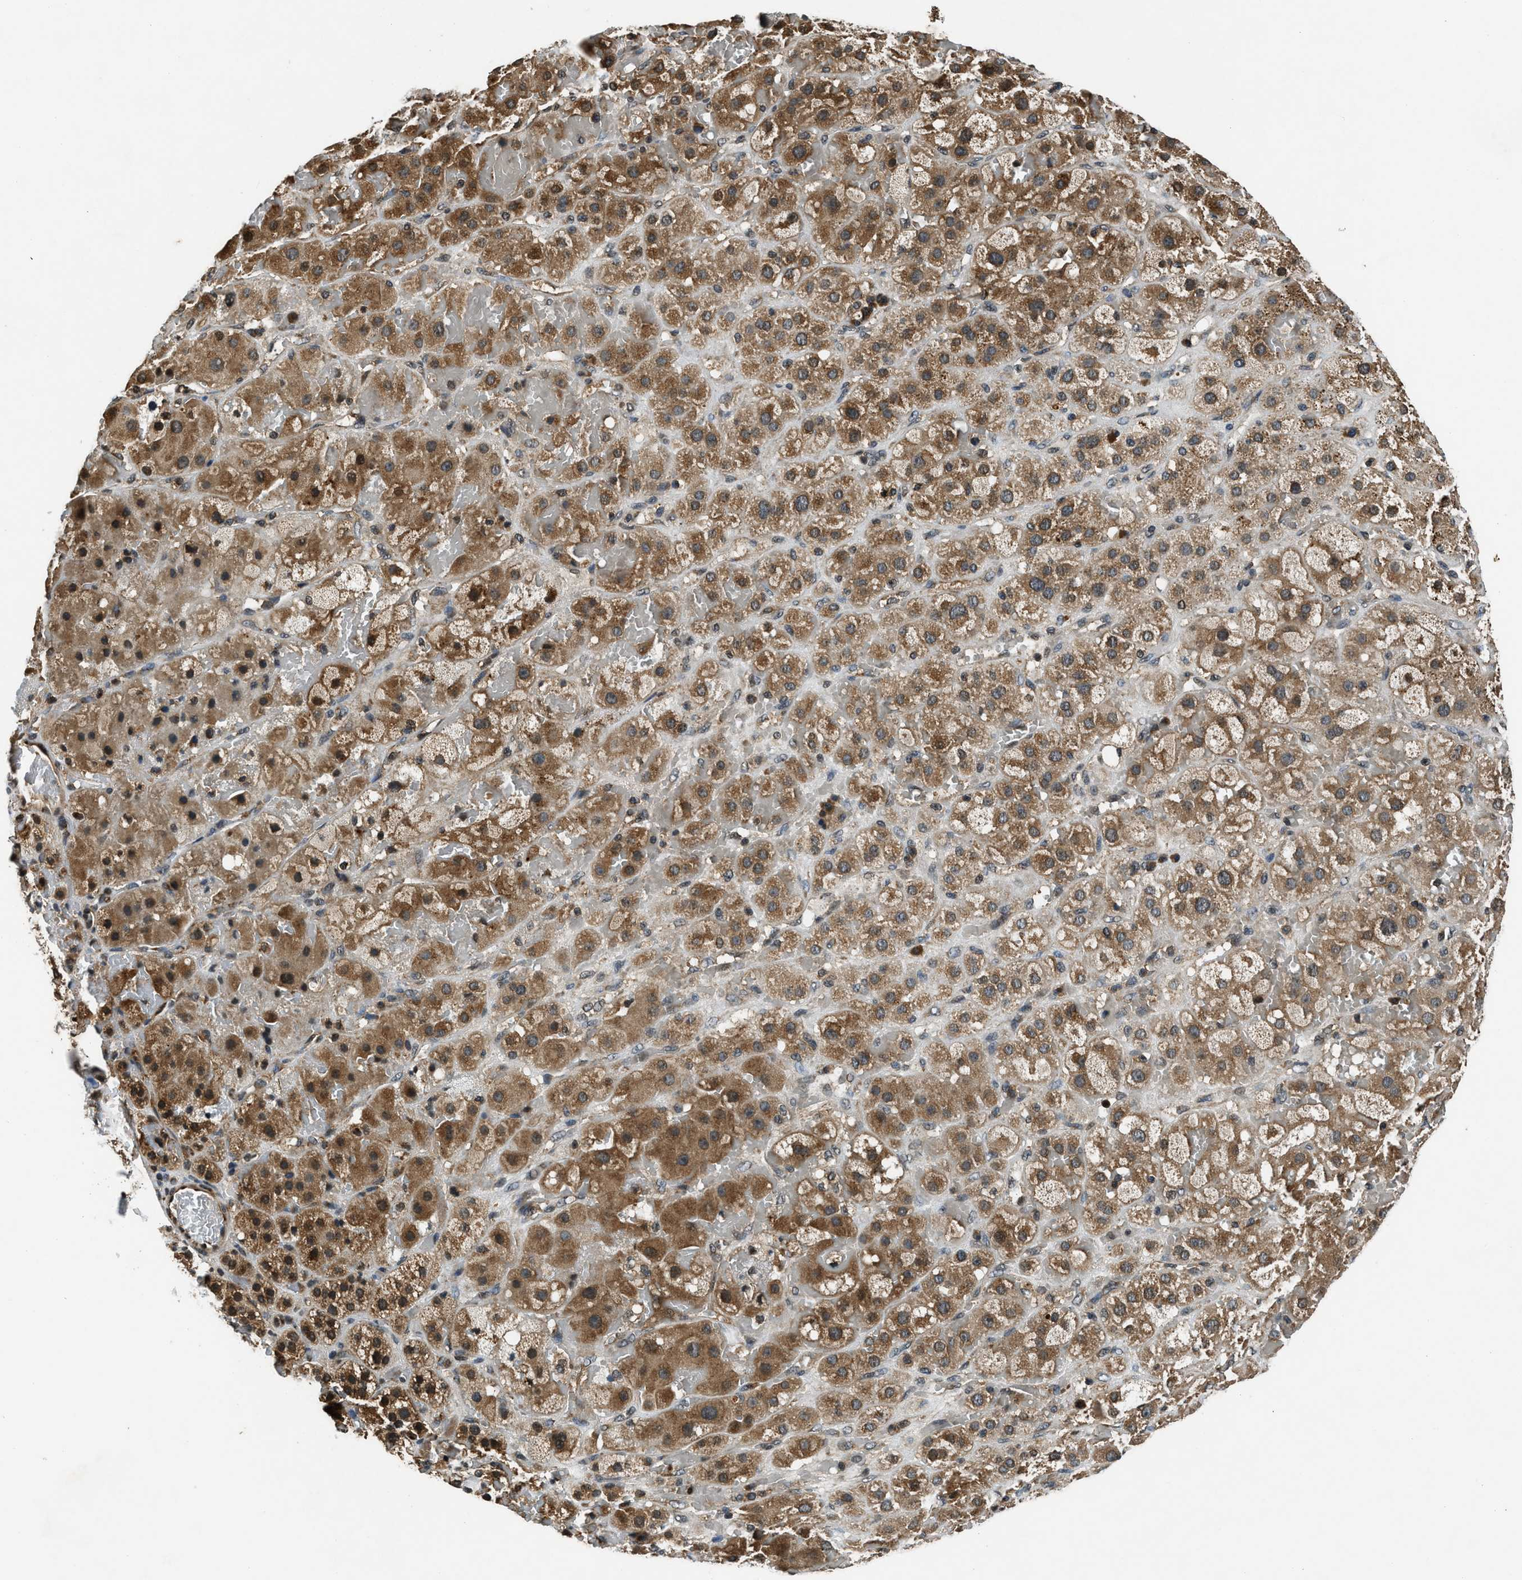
{"staining": {"intensity": "moderate", "quantity": ">75%", "location": "cytoplasmic/membranous"}, "tissue": "adrenal gland", "cell_type": "Glandular cells", "image_type": "normal", "snomed": [{"axis": "morphology", "description": "Normal tissue, NOS"}, {"axis": "topography", "description": "Adrenal gland"}], "caption": "IHC (DAB) staining of unremarkable human adrenal gland demonstrates moderate cytoplasmic/membranous protein expression in about >75% of glandular cells.", "gene": "RPS6KB1", "patient": {"sex": "female", "age": 47}}